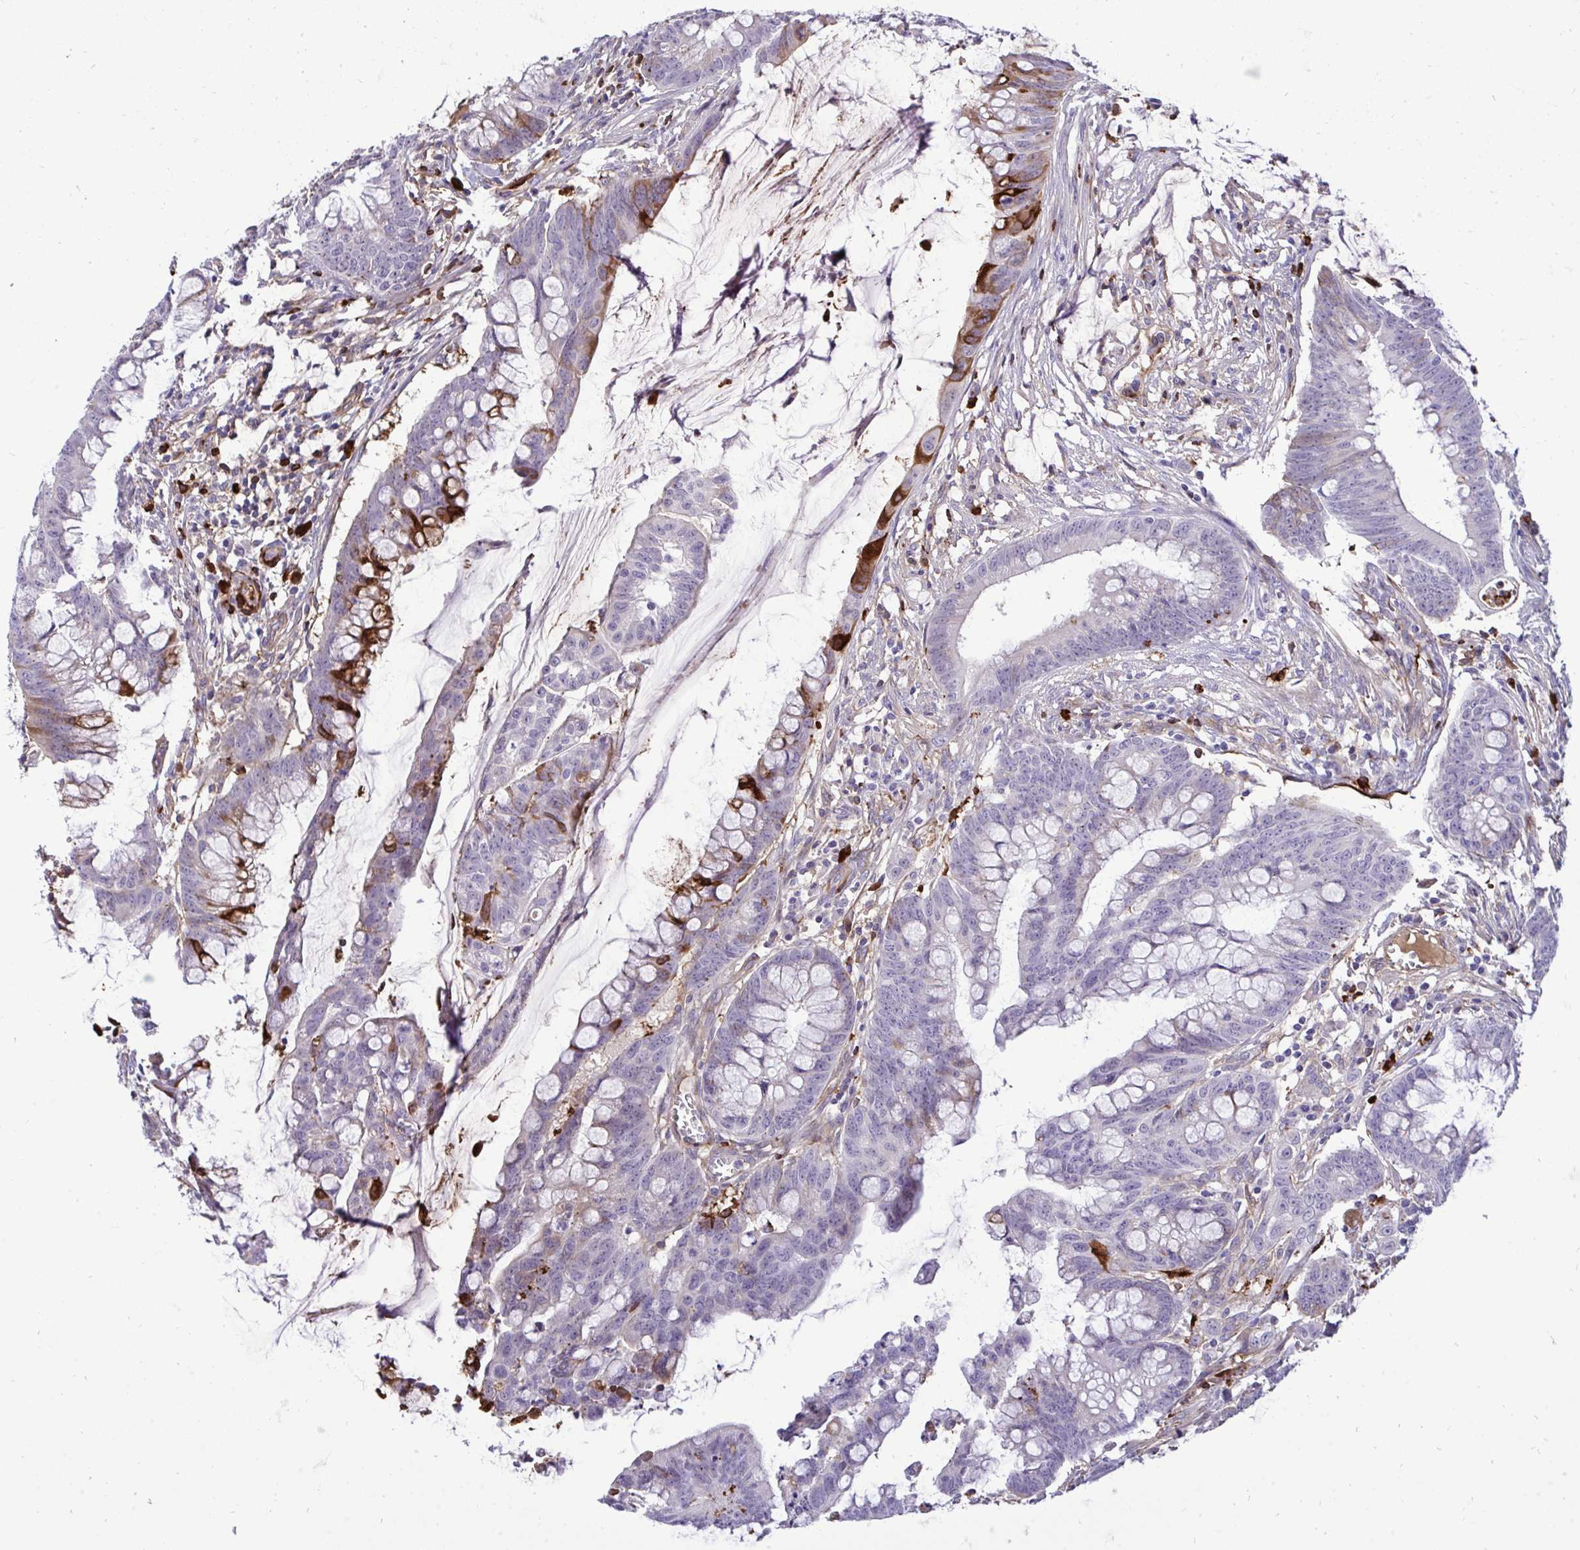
{"staining": {"intensity": "strong", "quantity": "<25%", "location": "cytoplasmic/membranous"}, "tissue": "colorectal cancer", "cell_type": "Tumor cells", "image_type": "cancer", "snomed": [{"axis": "morphology", "description": "Adenocarcinoma, NOS"}, {"axis": "topography", "description": "Colon"}], "caption": "High-power microscopy captured an immunohistochemistry image of colorectal cancer (adenocarcinoma), revealing strong cytoplasmic/membranous staining in approximately <25% of tumor cells. (brown staining indicates protein expression, while blue staining denotes nuclei).", "gene": "F2", "patient": {"sex": "male", "age": 62}}